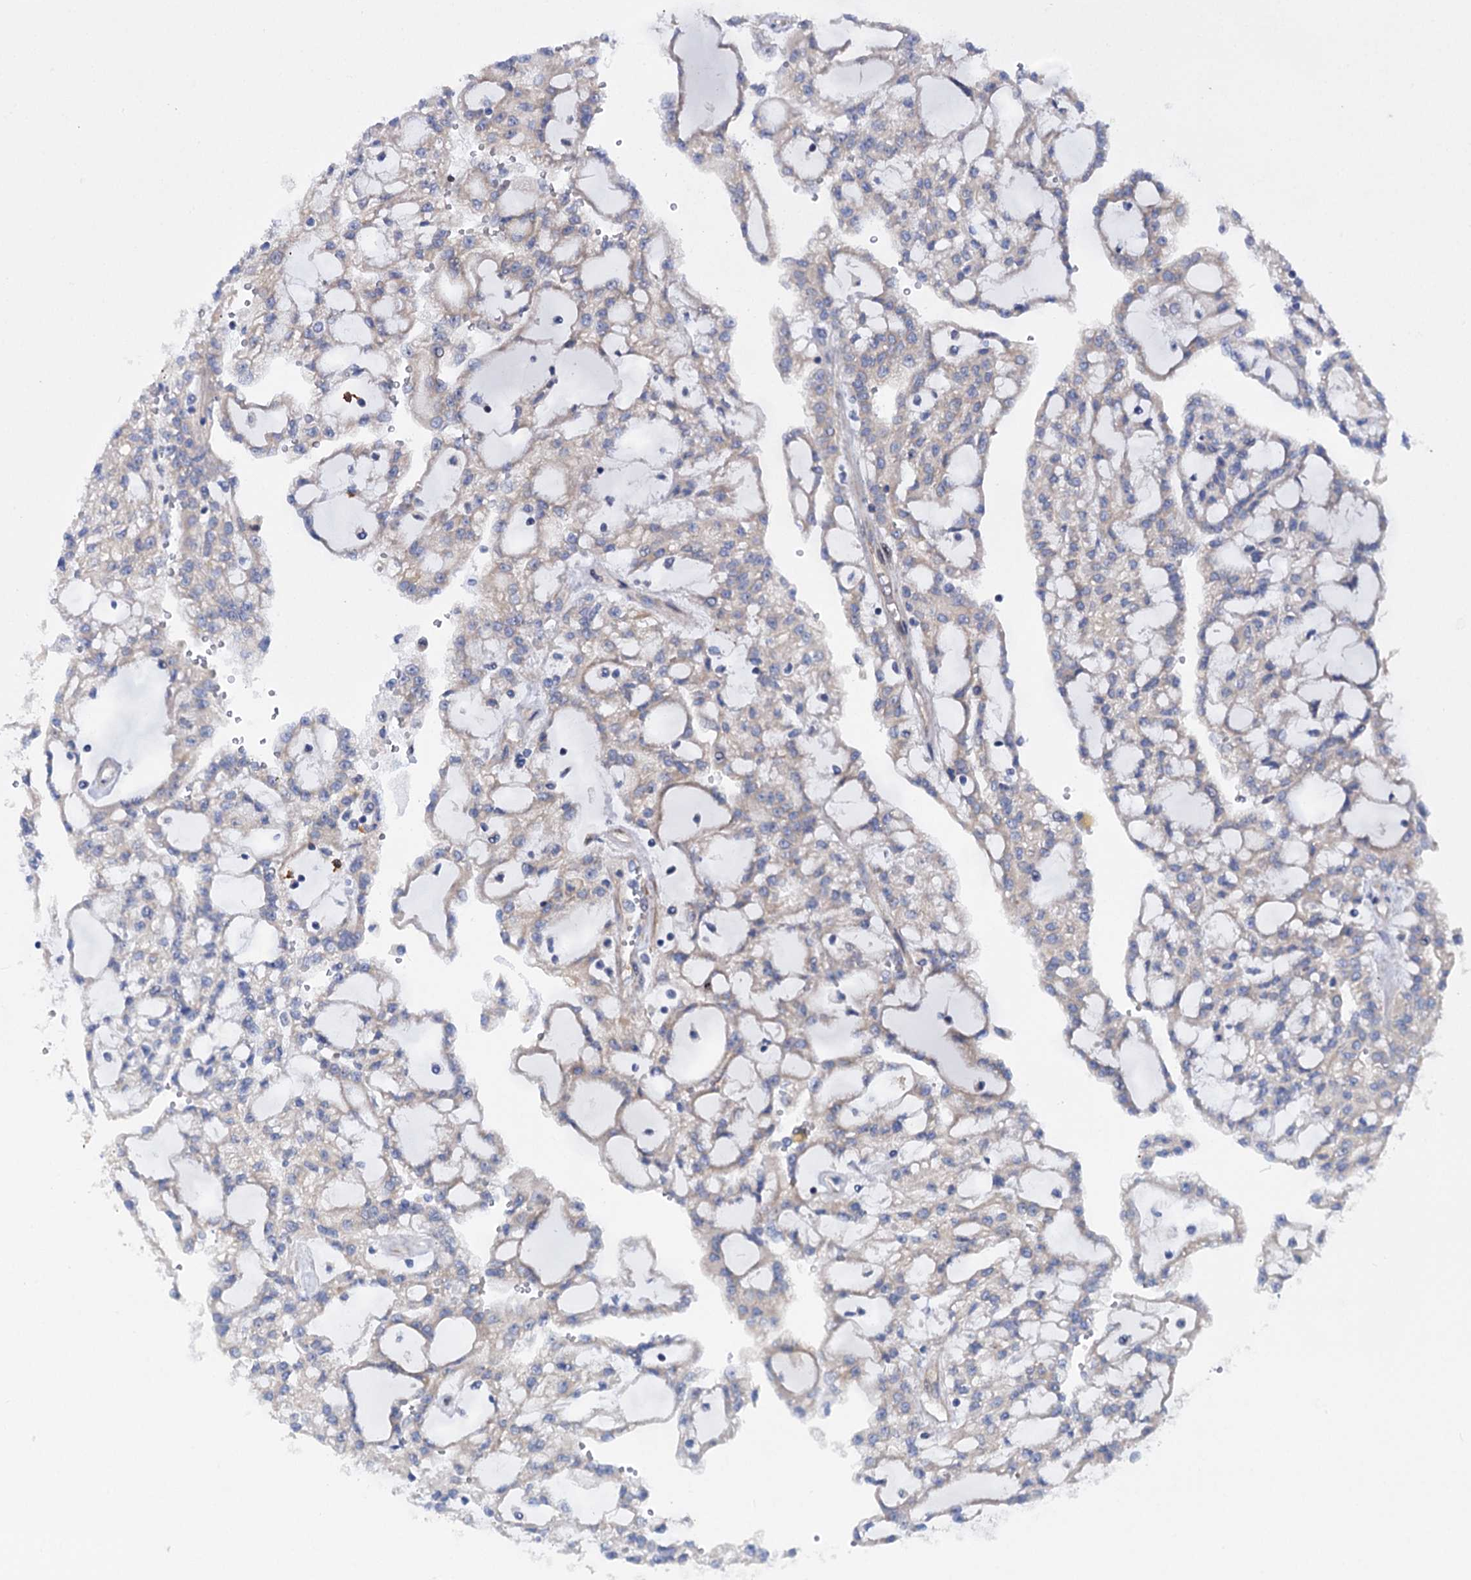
{"staining": {"intensity": "weak", "quantity": "<25%", "location": "cytoplasmic/membranous"}, "tissue": "renal cancer", "cell_type": "Tumor cells", "image_type": "cancer", "snomed": [{"axis": "morphology", "description": "Adenocarcinoma, NOS"}, {"axis": "topography", "description": "Kidney"}], "caption": "Renal cancer was stained to show a protein in brown. There is no significant positivity in tumor cells. Brightfield microscopy of immunohistochemistry (IHC) stained with DAB (brown) and hematoxylin (blue), captured at high magnification.", "gene": "THAP9", "patient": {"sex": "male", "age": 63}}